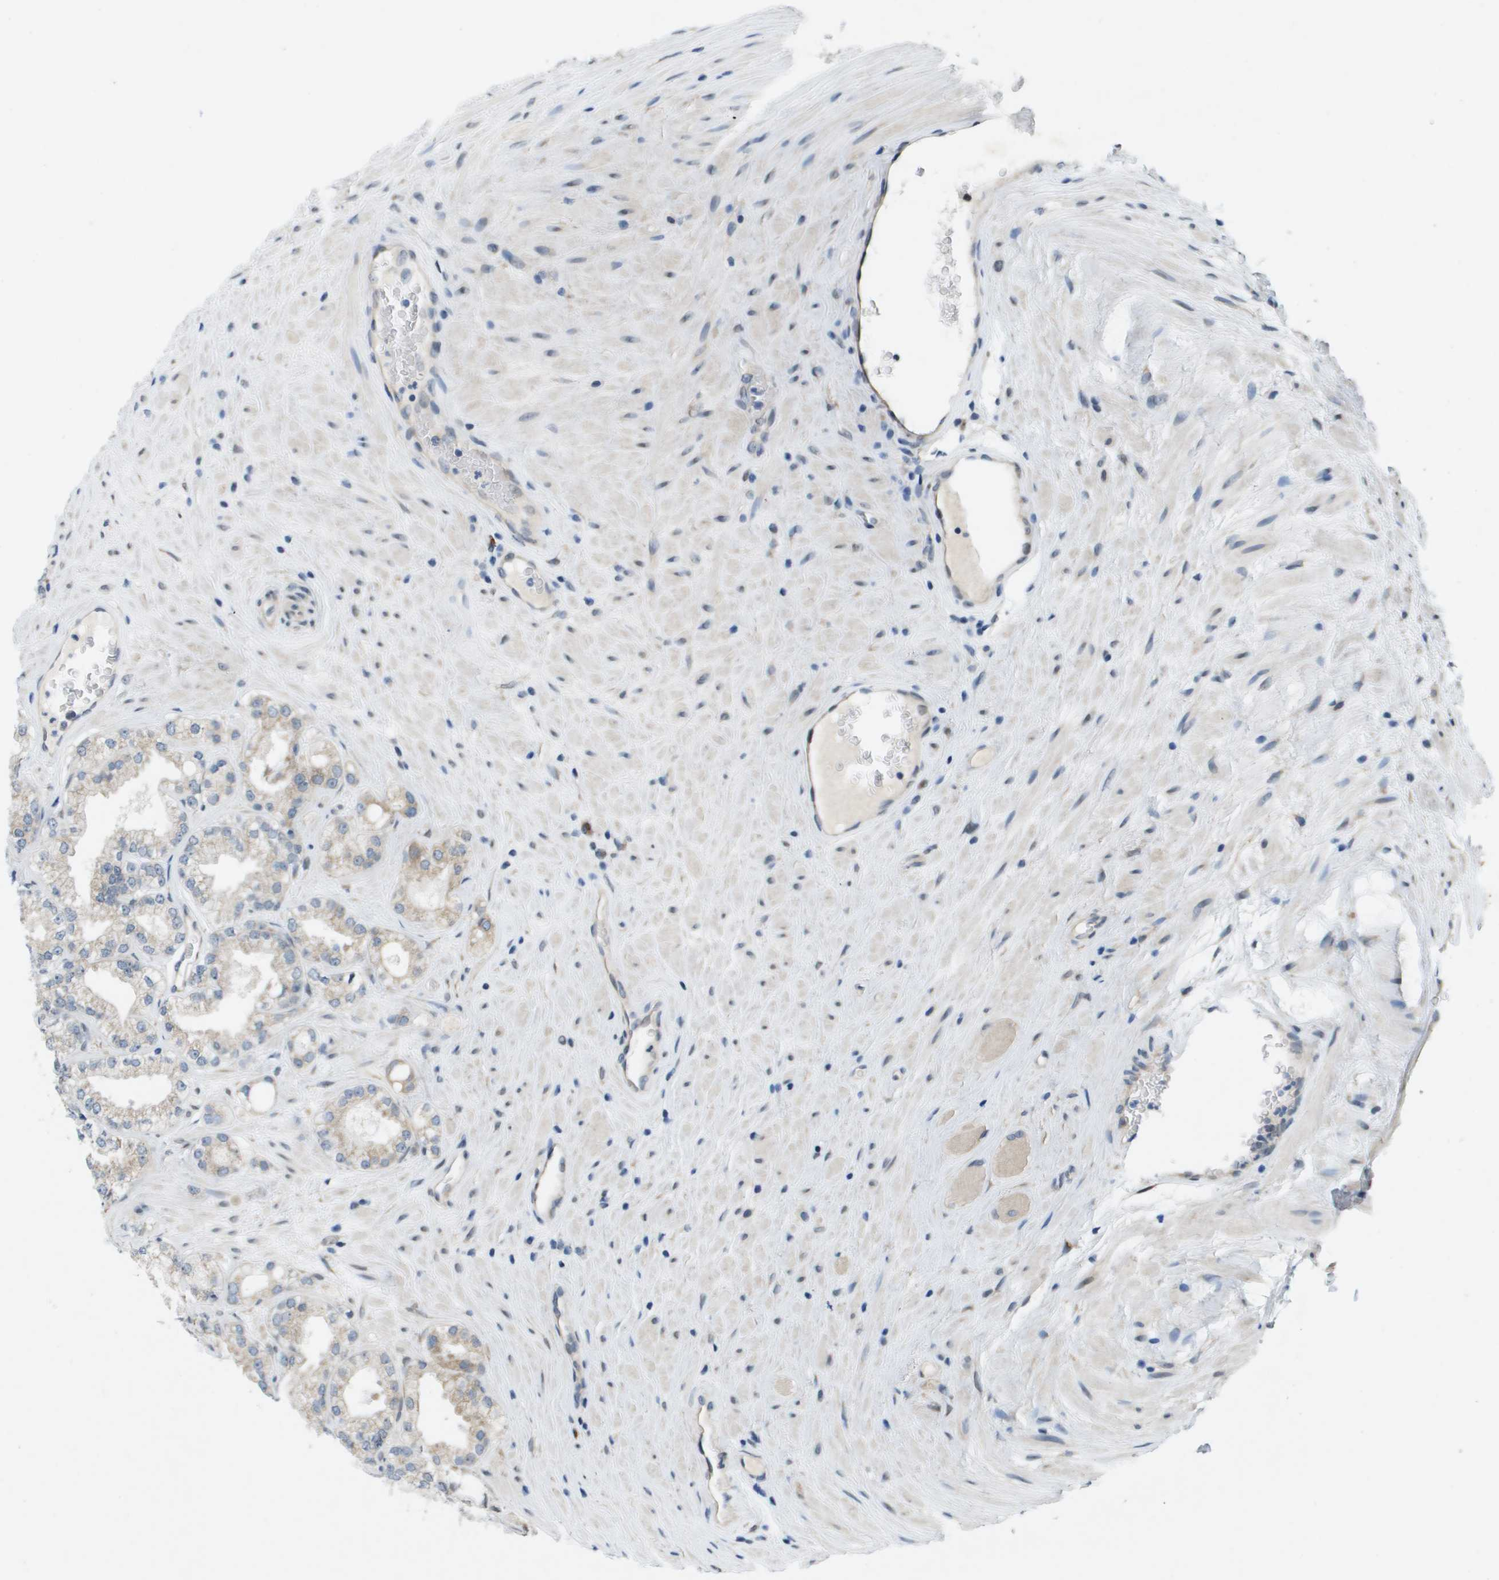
{"staining": {"intensity": "negative", "quantity": "none", "location": "none"}, "tissue": "prostate cancer", "cell_type": "Tumor cells", "image_type": "cancer", "snomed": [{"axis": "morphology", "description": "Adenocarcinoma, High grade"}, {"axis": "topography", "description": "Prostate"}], "caption": "Immunohistochemistry (IHC) image of human prostate high-grade adenocarcinoma stained for a protein (brown), which demonstrates no expression in tumor cells.", "gene": "IFNLR1", "patient": {"sex": "male", "age": 71}}